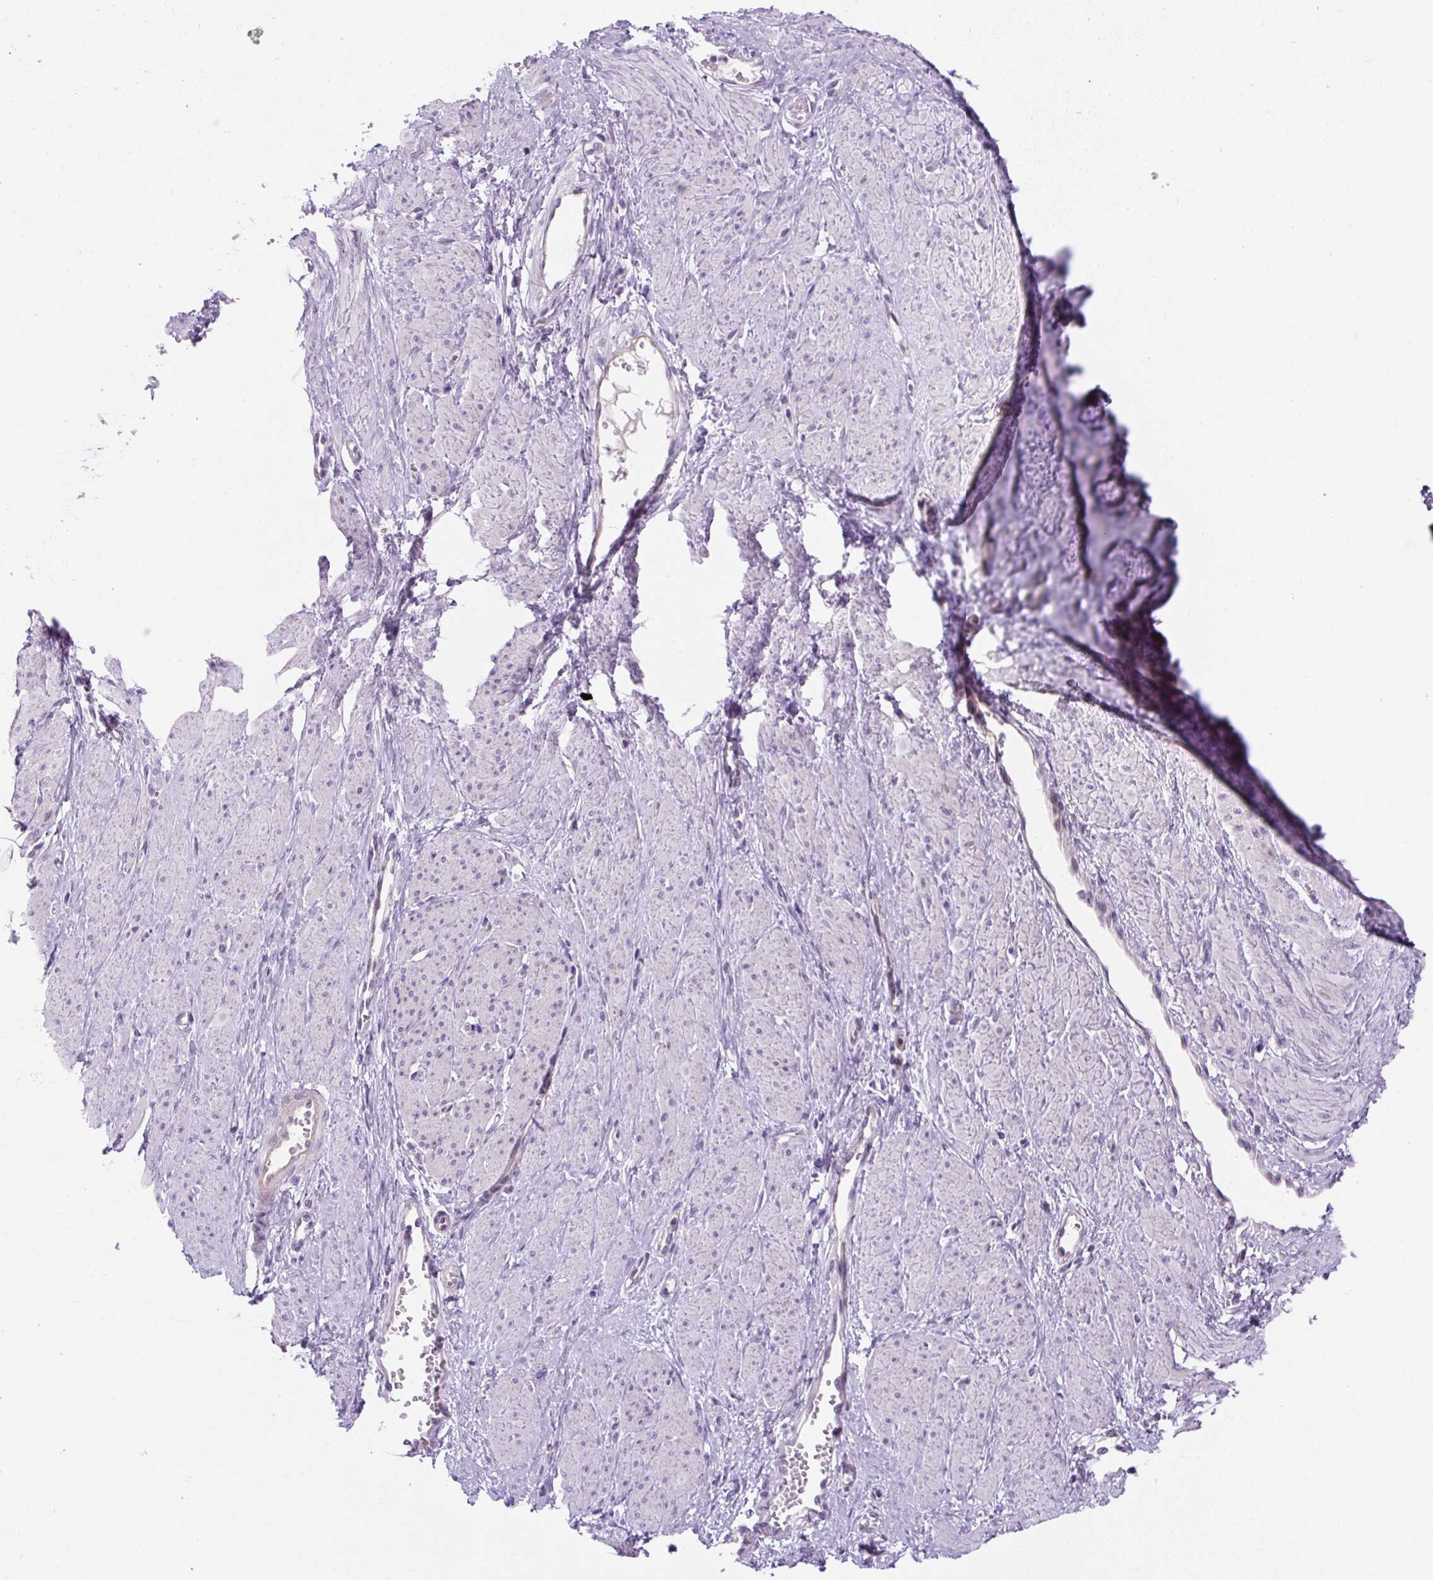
{"staining": {"intensity": "negative", "quantity": "none", "location": "none"}, "tissue": "smooth muscle", "cell_type": "Smooth muscle cells", "image_type": "normal", "snomed": [{"axis": "morphology", "description": "Normal tissue, NOS"}, {"axis": "topography", "description": "Smooth muscle"}, {"axis": "topography", "description": "Uterus"}], "caption": "Smooth muscle cells show no significant expression in unremarkable smooth muscle.", "gene": "ADAMTS19", "patient": {"sex": "female", "age": 39}}